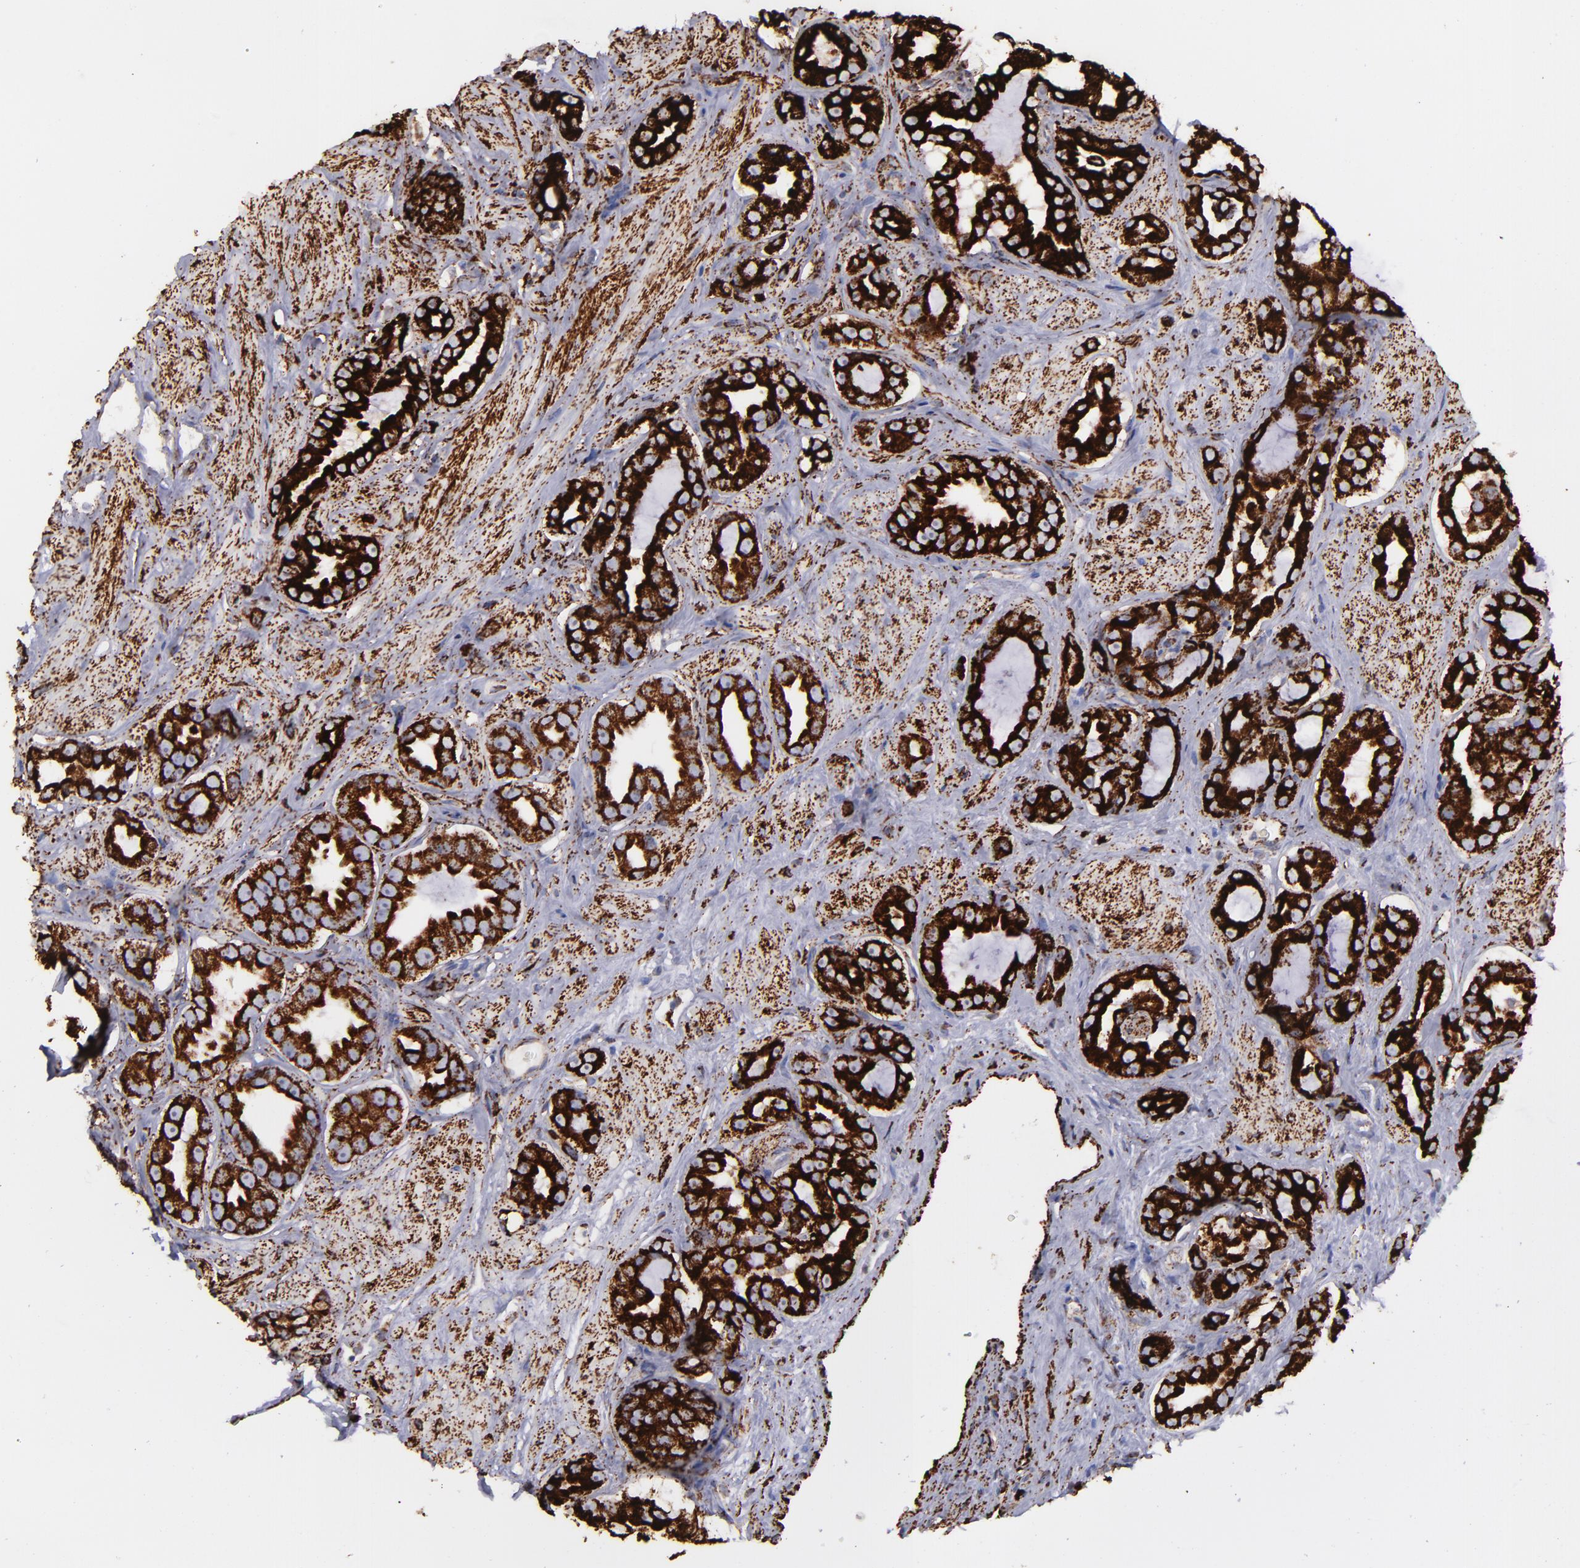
{"staining": {"intensity": "strong", "quantity": ">75%", "location": "cytoplasmic/membranous"}, "tissue": "prostate cancer", "cell_type": "Tumor cells", "image_type": "cancer", "snomed": [{"axis": "morphology", "description": "Adenocarcinoma, Low grade"}, {"axis": "topography", "description": "Prostate"}], "caption": "Prostate adenocarcinoma (low-grade) was stained to show a protein in brown. There is high levels of strong cytoplasmic/membranous positivity in about >75% of tumor cells.", "gene": "MAOB", "patient": {"sex": "male", "age": 59}}